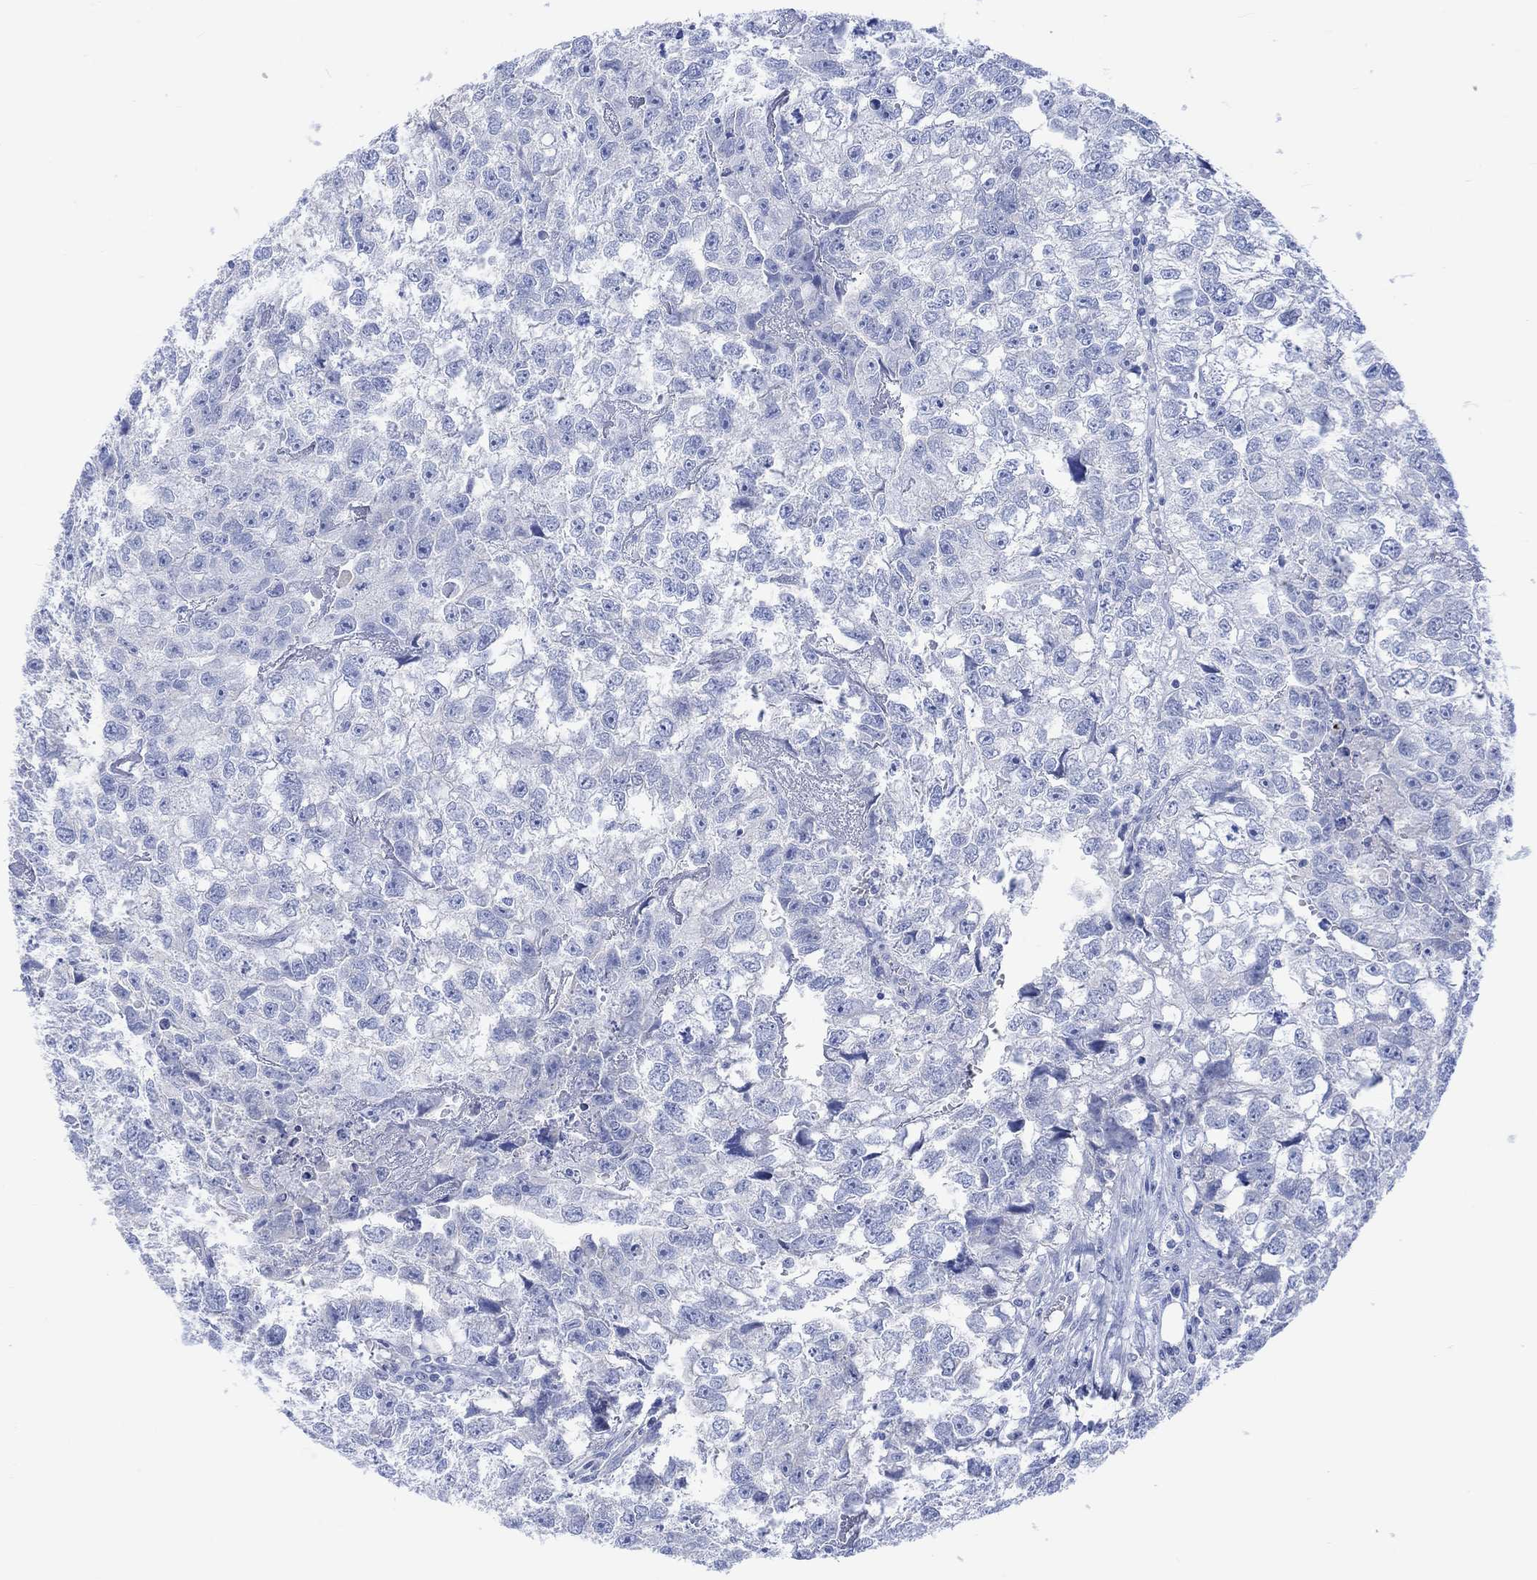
{"staining": {"intensity": "negative", "quantity": "none", "location": "none"}, "tissue": "testis cancer", "cell_type": "Tumor cells", "image_type": "cancer", "snomed": [{"axis": "morphology", "description": "Carcinoma, Embryonal, NOS"}, {"axis": "morphology", "description": "Teratoma, malignant, NOS"}, {"axis": "topography", "description": "Testis"}], "caption": "Human testis cancer stained for a protein using IHC exhibits no positivity in tumor cells.", "gene": "CALCA", "patient": {"sex": "male", "age": 44}}